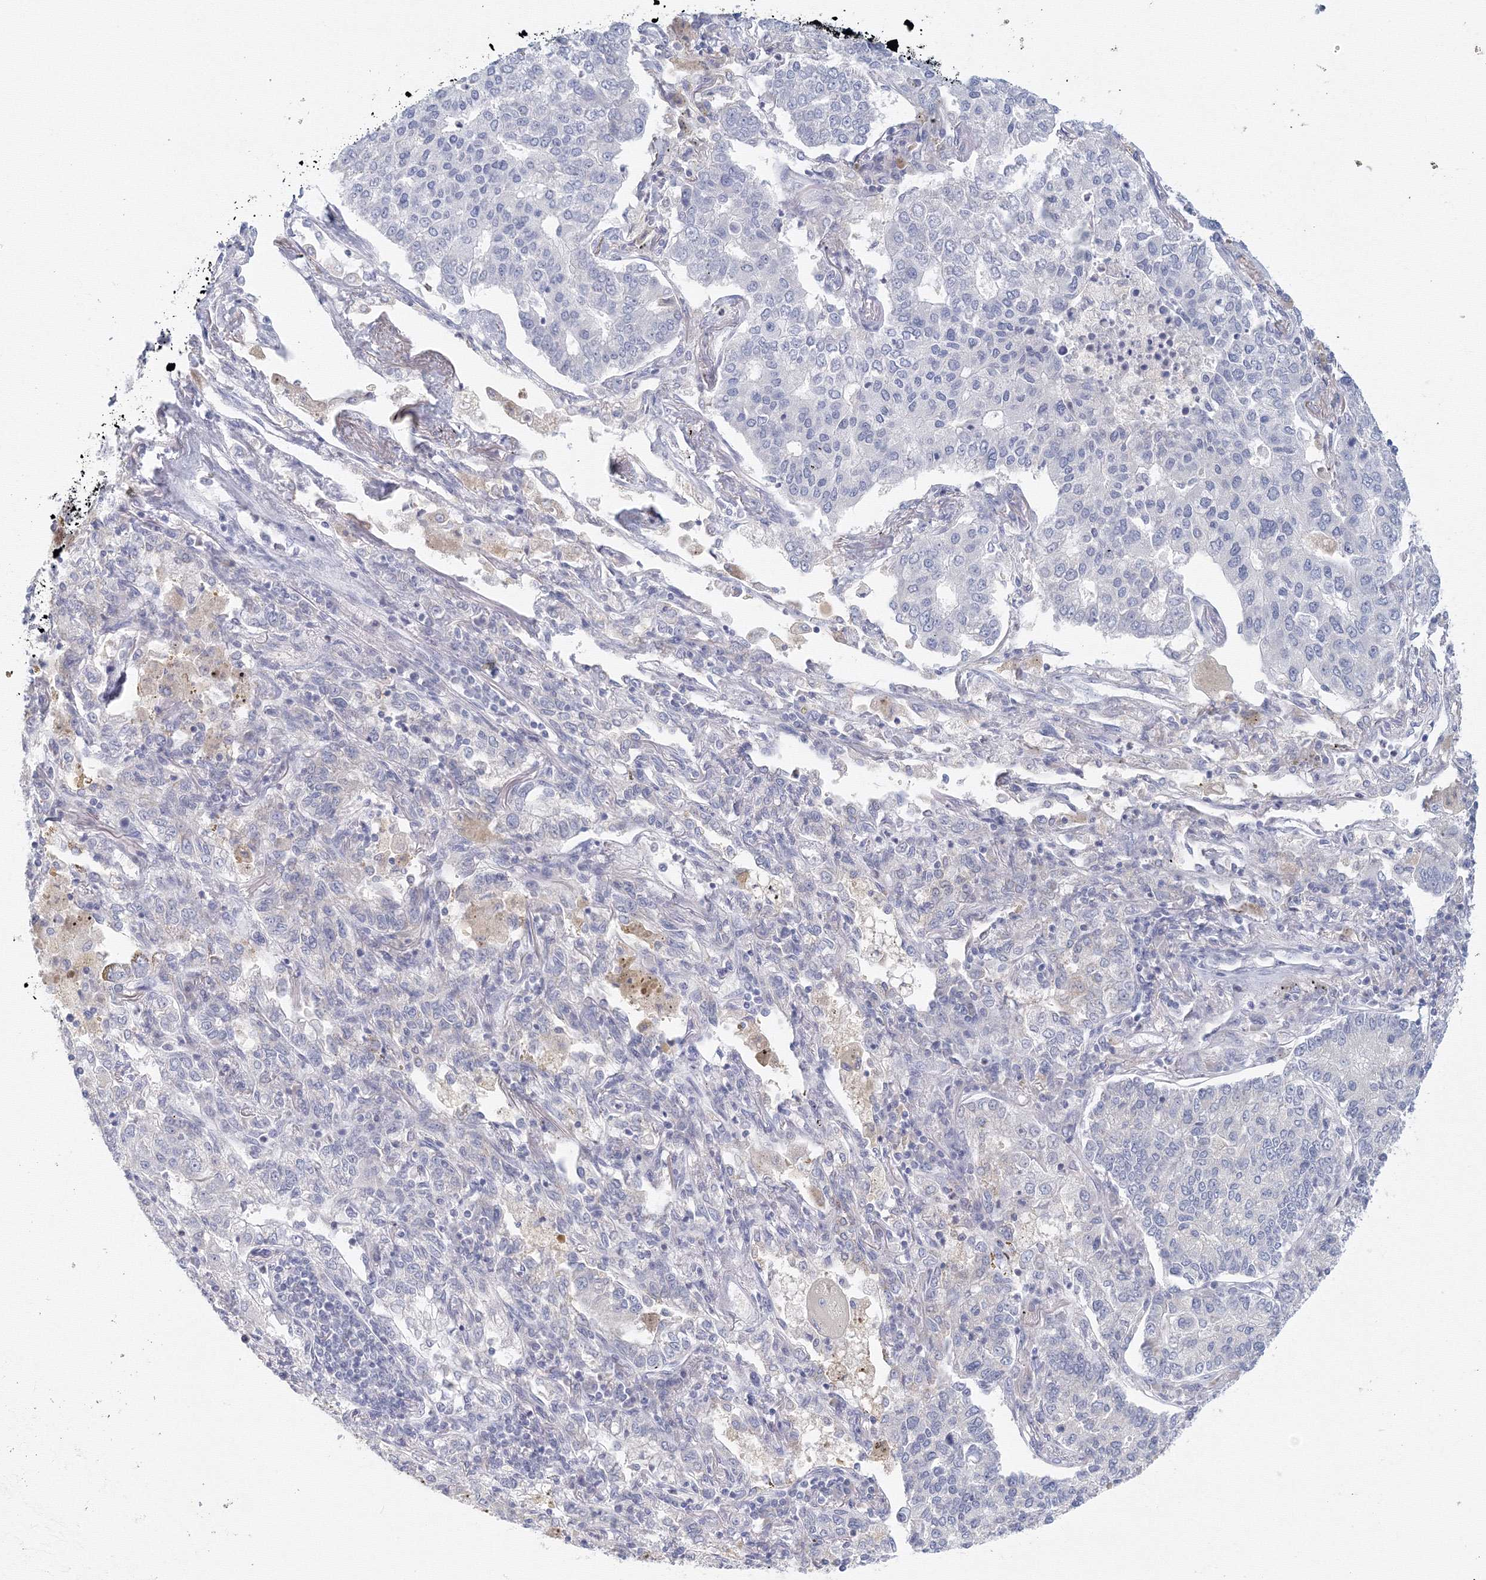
{"staining": {"intensity": "negative", "quantity": "none", "location": "none"}, "tissue": "lung cancer", "cell_type": "Tumor cells", "image_type": "cancer", "snomed": [{"axis": "morphology", "description": "Adenocarcinoma, NOS"}, {"axis": "topography", "description": "Lung"}], "caption": "Adenocarcinoma (lung) was stained to show a protein in brown. There is no significant positivity in tumor cells. (DAB (3,3'-diaminobenzidine) immunohistochemistry (IHC) visualized using brightfield microscopy, high magnification).", "gene": "TACC2", "patient": {"sex": "male", "age": 49}}